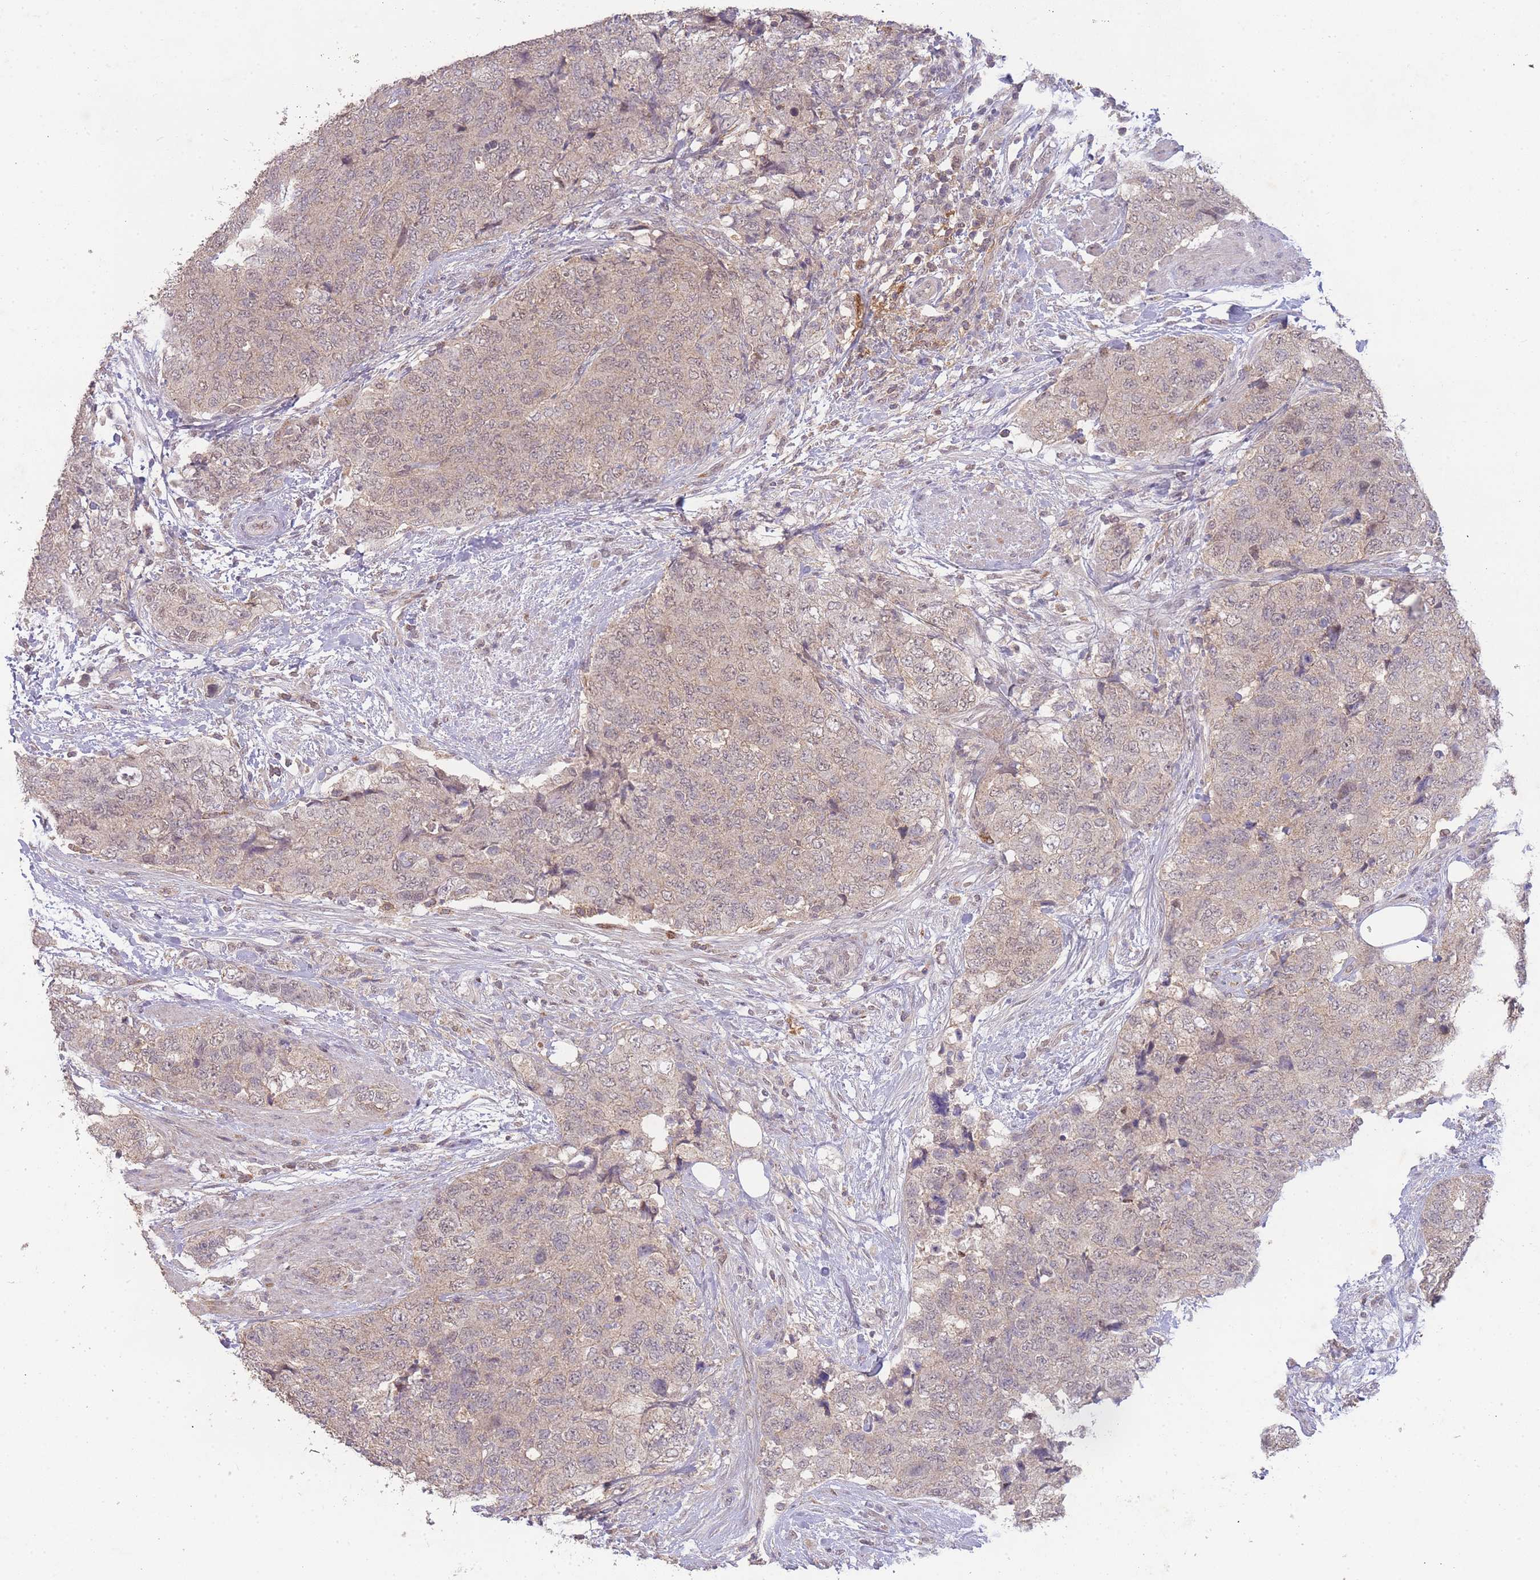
{"staining": {"intensity": "weak", "quantity": "25%-75%", "location": "nuclear"}, "tissue": "urothelial cancer", "cell_type": "Tumor cells", "image_type": "cancer", "snomed": [{"axis": "morphology", "description": "Urothelial carcinoma, High grade"}, {"axis": "topography", "description": "Urinary bladder"}], "caption": "High-power microscopy captured an immunohistochemistry (IHC) photomicrograph of urothelial carcinoma (high-grade), revealing weak nuclear staining in approximately 25%-75% of tumor cells.", "gene": "RNF144B", "patient": {"sex": "female", "age": 78}}